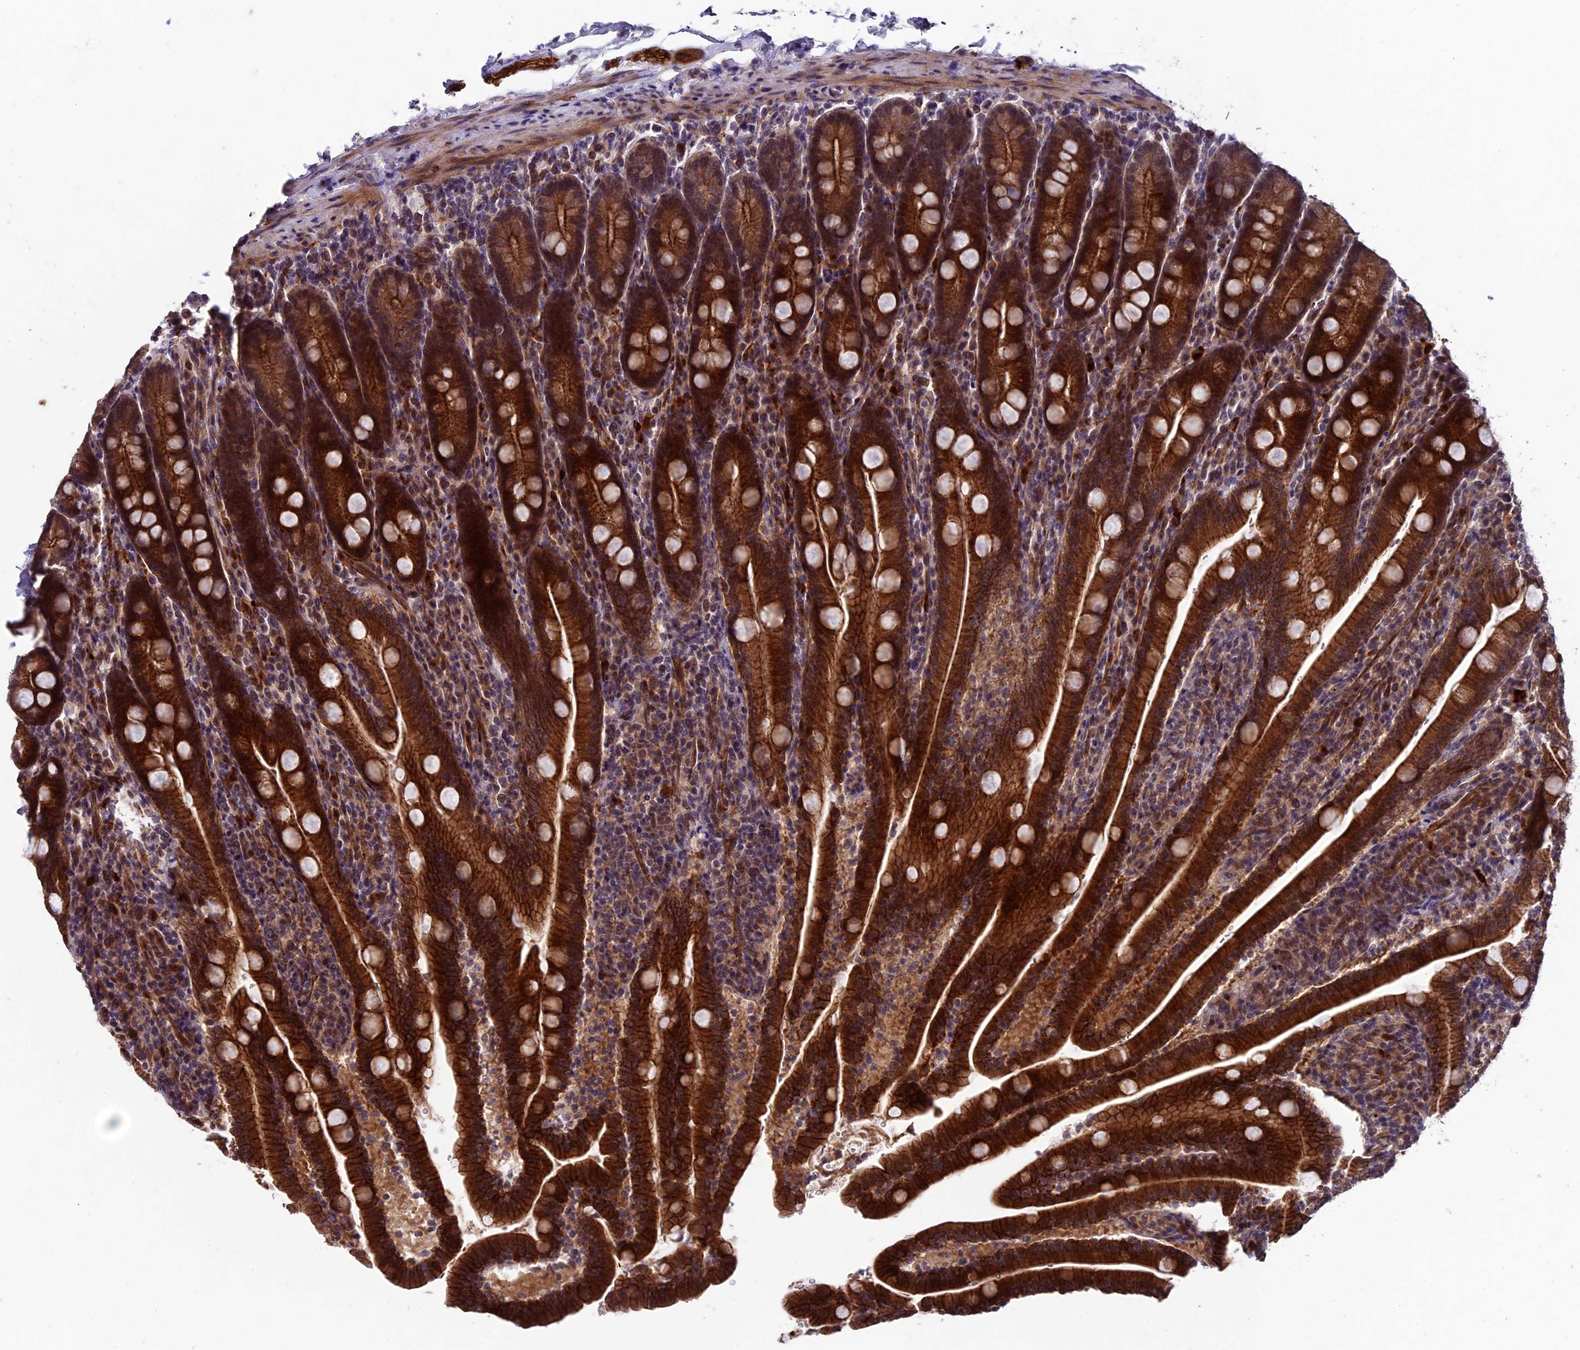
{"staining": {"intensity": "strong", "quantity": ">75%", "location": "cytoplasmic/membranous"}, "tissue": "duodenum", "cell_type": "Glandular cells", "image_type": "normal", "snomed": [{"axis": "morphology", "description": "Normal tissue, NOS"}, {"axis": "topography", "description": "Duodenum"}], "caption": "Protein expression analysis of benign duodenum reveals strong cytoplasmic/membranous expression in about >75% of glandular cells.", "gene": "SIPA1L3", "patient": {"sex": "male", "age": 35}}